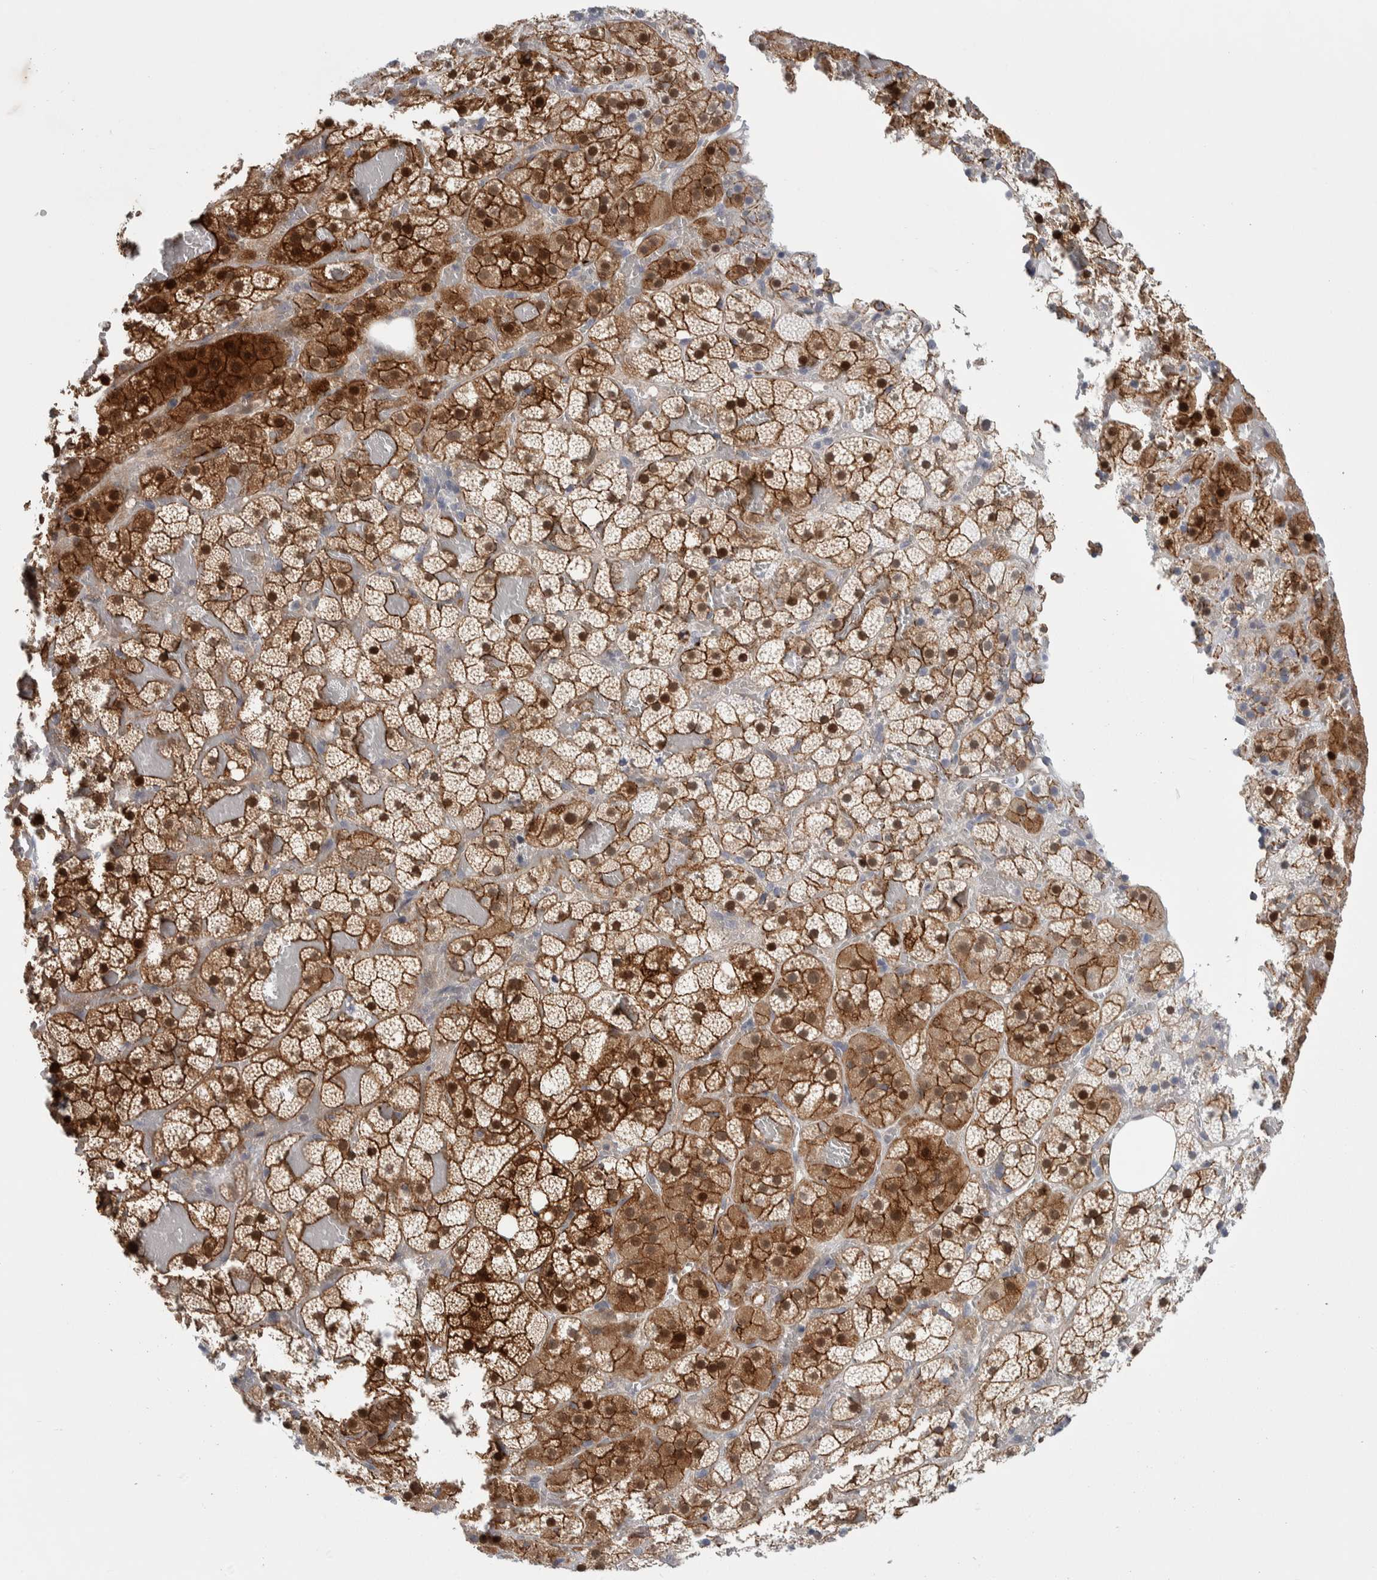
{"staining": {"intensity": "strong", "quantity": ">75%", "location": "cytoplasmic/membranous"}, "tissue": "adrenal gland", "cell_type": "Glandular cells", "image_type": "normal", "snomed": [{"axis": "morphology", "description": "Normal tissue, NOS"}, {"axis": "topography", "description": "Adrenal gland"}], "caption": "Adrenal gland stained with immunohistochemistry (IHC) displays strong cytoplasmic/membranous staining in approximately >75% of glandular cells. (IHC, brightfield microscopy, high magnification).", "gene": "ZNF862", "patient": {"sex": "female", "age": 59}}